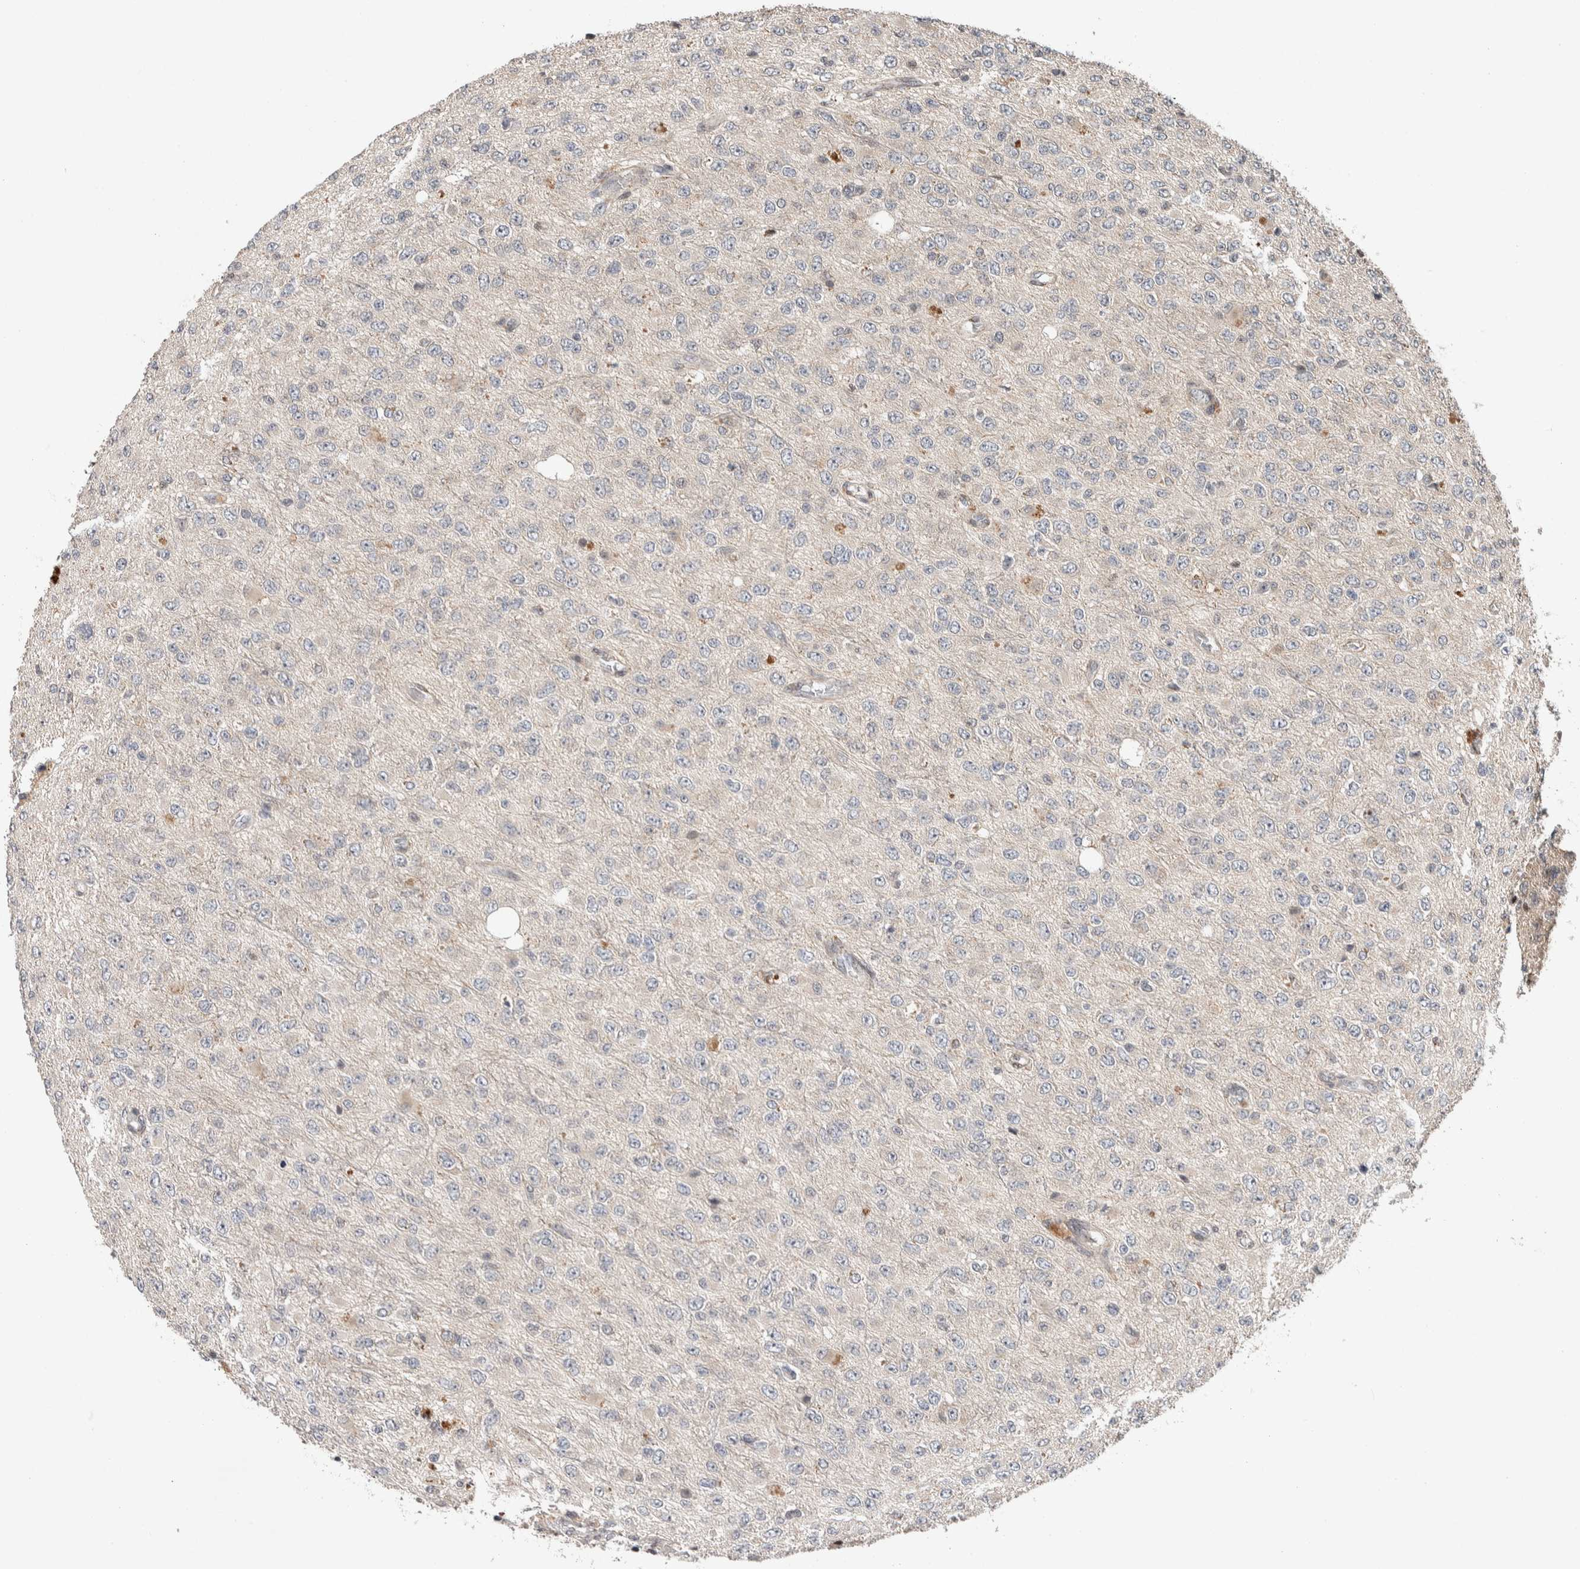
{"staining": {"intensity": "negative", "quantity": "none", "location": "none"}, "tissue": "glioma", "cell_type": "Tumor cells", "image_type": "cancer", "snomed": [{"axis": "morphology", "description": "Glioma, malignant, High grade"}, {"axis": "topography", "description": "pancreas cauda"}], "caption": "DAB (3,3'-diaminobenzidine) immunohistochemical staining of high-grade glioma (malignant) displays no significant staining in tumor cells.", "gene": "KCNK1", "patient": {"sex": "male", "age": 60}}